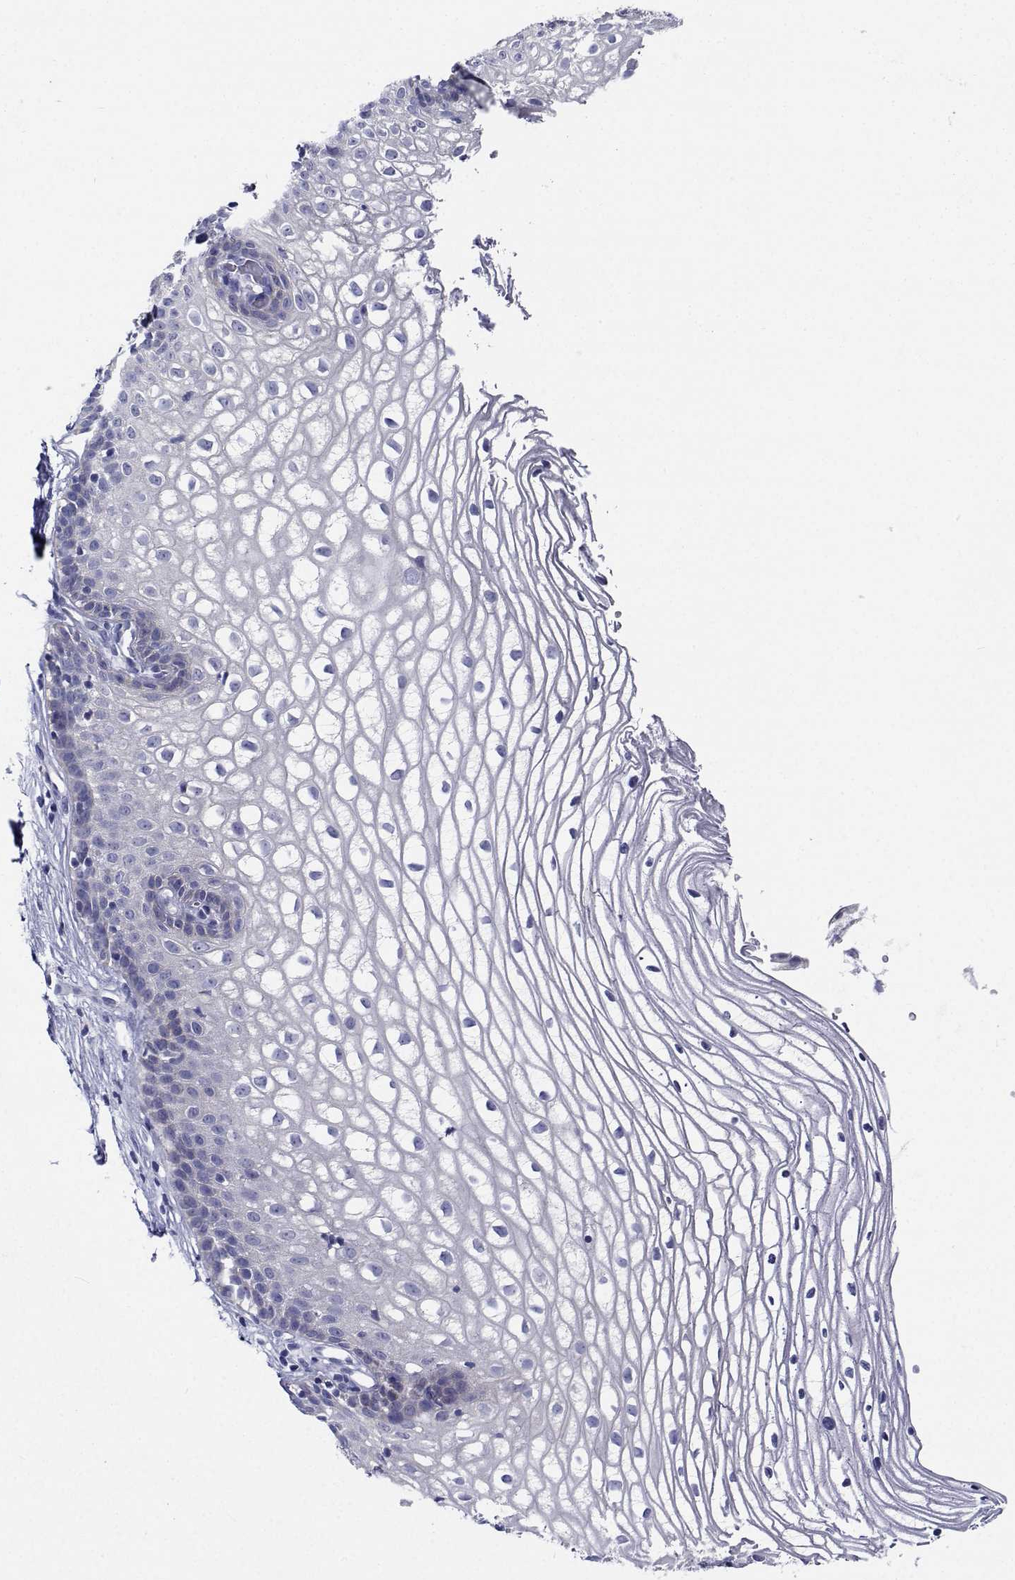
{"staining": {"intensity": "negative", "quantity": "none", "location": "none"}, "tissue": "cervix", "cell_type": "Glandular cells", "image_type": "normal", "snomed": [{"axis": "morphology", "description": "Normal tissue, NOS"}, {"axis": "topography", "description": "Cervix"}], "caption": "Immunohistochemistry micrograph of benign cervix: human cervix stained with DAB reveals no significant protein expression in glandular cells.", "gene": "CDHR3", "patient": {"sex": "female", "age": 40}}